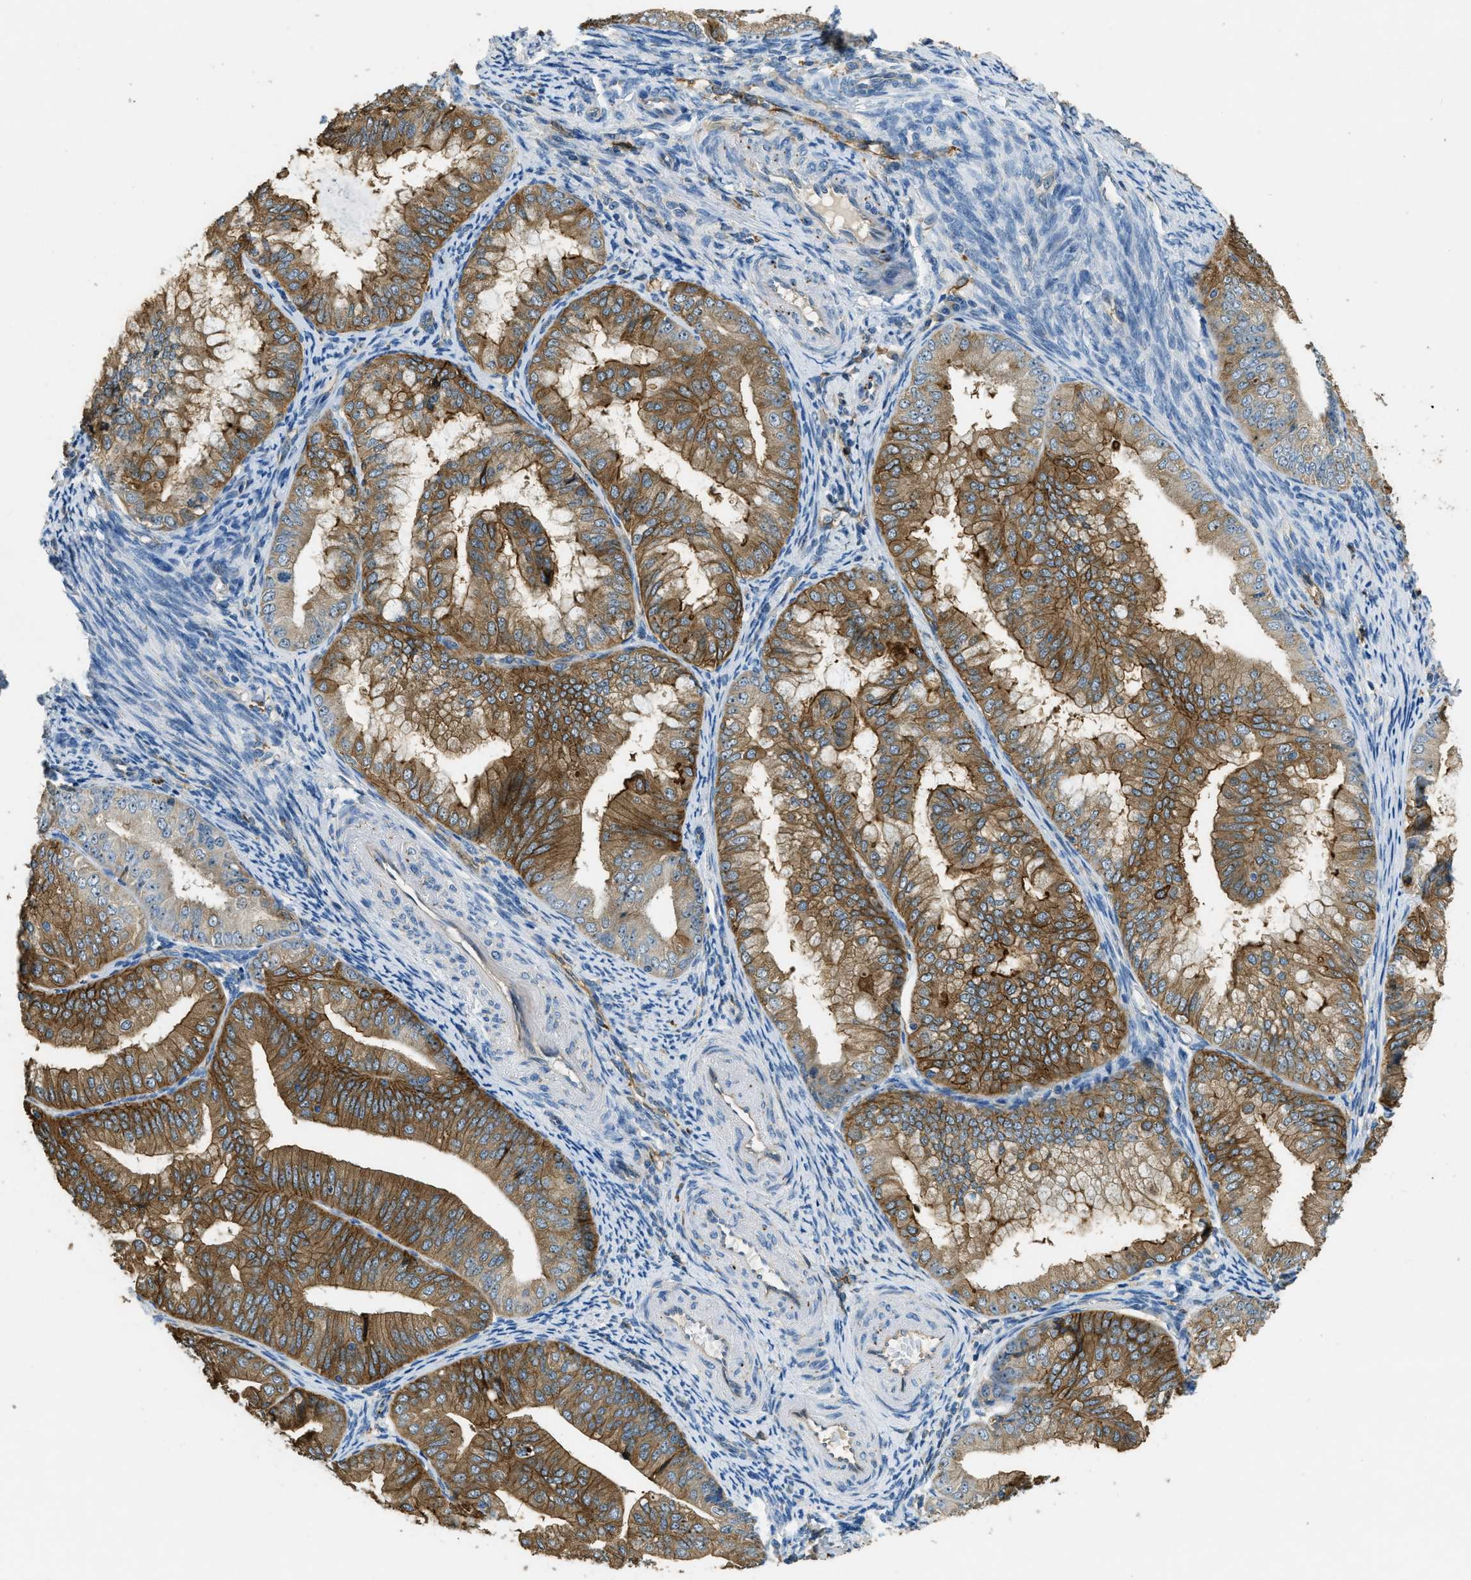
{"staining": {"intensity": "moderate", "quantity": ">75%", "location": "cytoplasmic/membranous"}, "tissue": "endometrial cancer", "cell_type": "Tumor cells", "image_type": "cancer", "snomed": [{"axis": "morphology", "description": "Adenocarcinoma, NOS"}, {"axis": "topography", "description": "Endometrium"}], "caption": "Immunohistochemistry (IHC) (DAB) staining of endometrial cancer (adenocarcinoma) demonstrates moderate cytoplasmic/membranous protein staining in about >75% of tumor cells. (DAB (3,3'-diaminobenzidine) IHC with brightfield microscopy, high magnification).", "gene": "OSMR", "patient": {"sex": "female", "age": 63}}